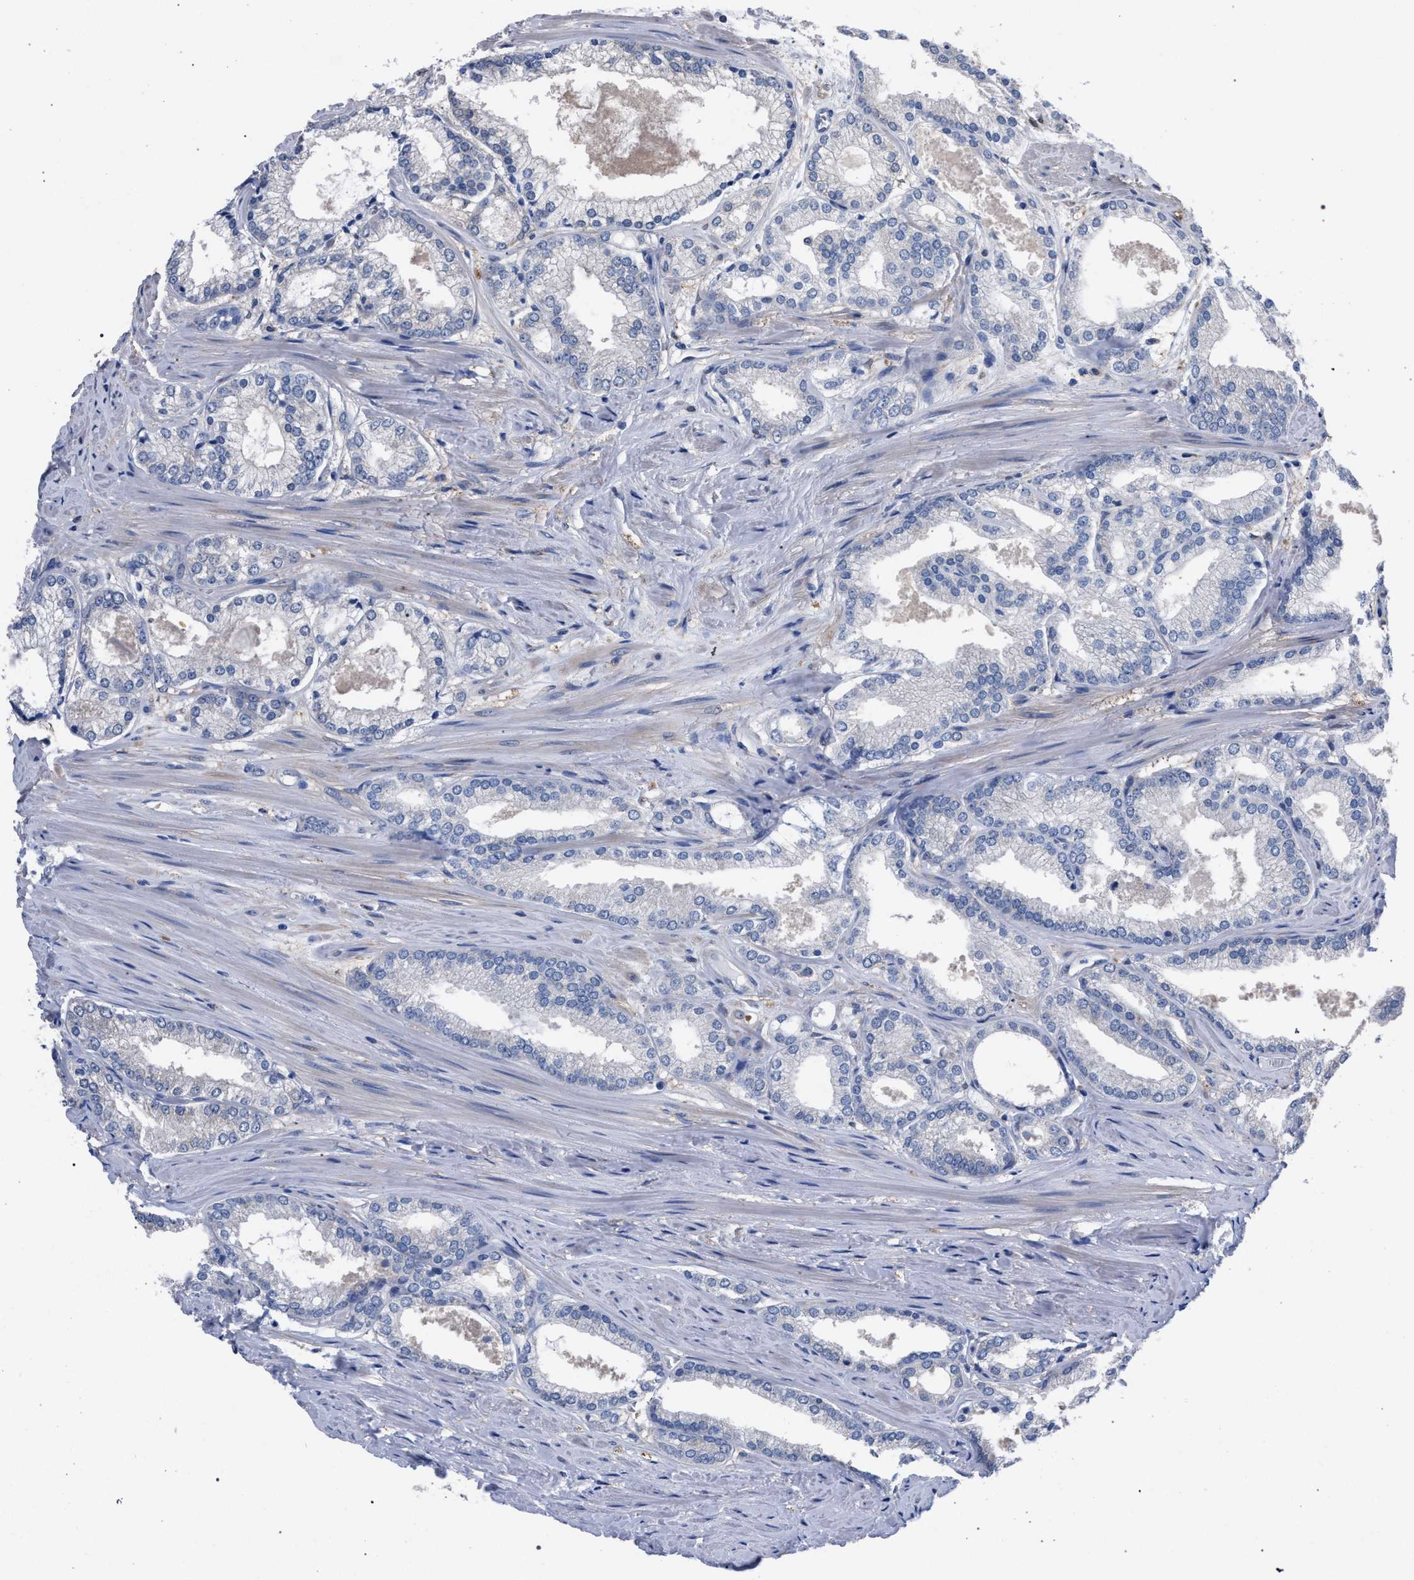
{"staining": {"intensity": "negative", "quantity": "none", "location": "none"}, "tissue": "prostate cancer", "cell_type": "Tumor cells", "image_type": "cancer", "snomed": [{"axis": "morphology", "description": "Adenocarcinoma, High grade"}, {"axis": "topography", "description": "Prostate"}], "caption": "Human adenocarcinoma (high-grade) (prostate) stained for a protein using IHC displays no positivity in tumor cells.", "gene": "CRYZ", "patient": {"sex": "male", "age": 61}}